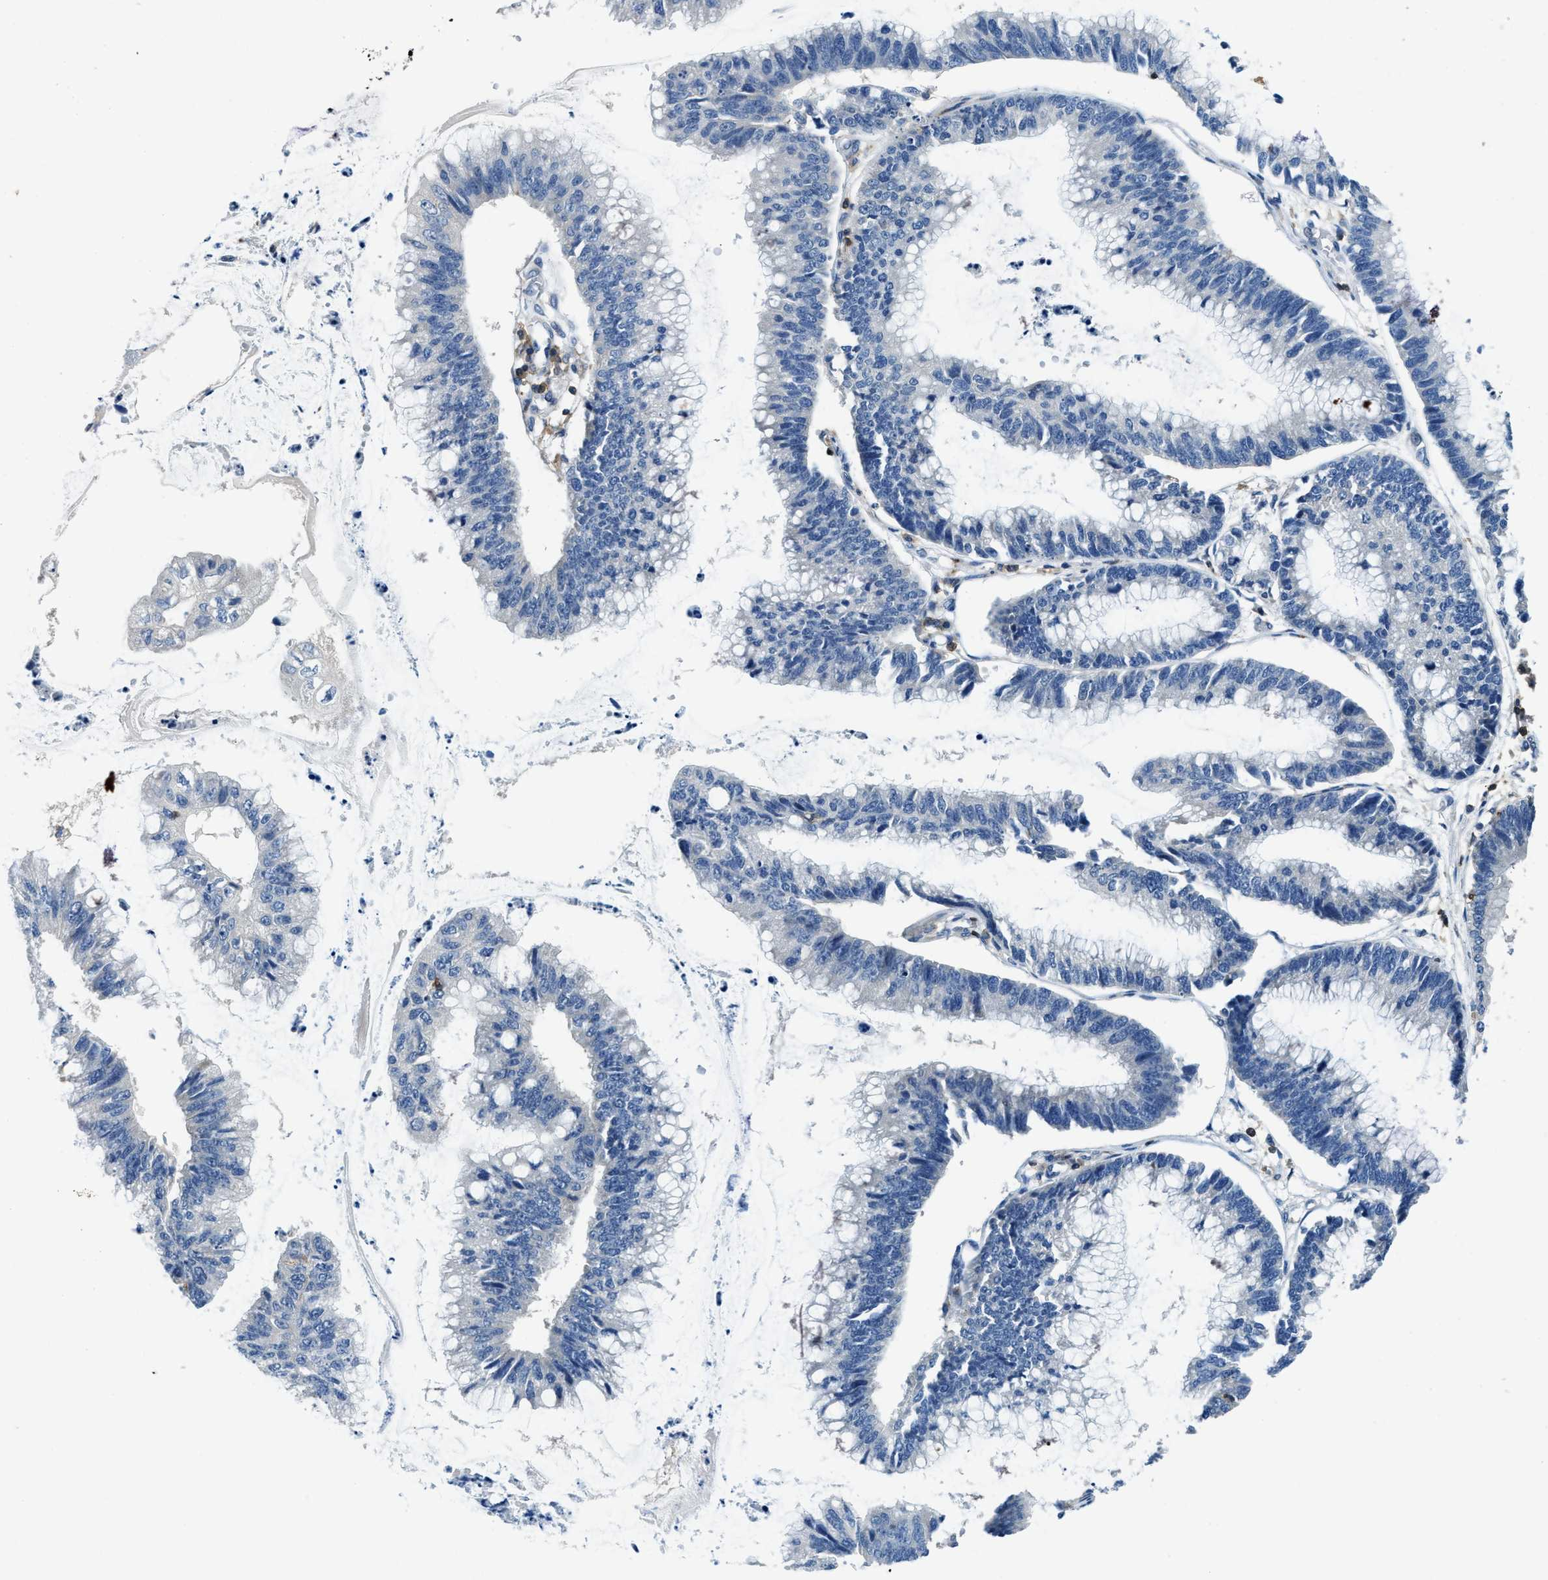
{"staining": {"intensity": "negative", "quantity": "none", "location": "none"}, "tissue": "stomach cancer", "cell_type": "Tumor cells", "image_type": "cancer", "snomed": [{"axis": "morphology", "description": "Adenocarcinoma, NOS"}, {"axis": "topography", "description": "Stomach"}], "caption": "Stomach cancer stained for a protein using immunohistochemistry (IHC) demonstrates no expression tumor cells.", "gene": "MYO1G", "patient": {"sex": "male", "age": 59}}